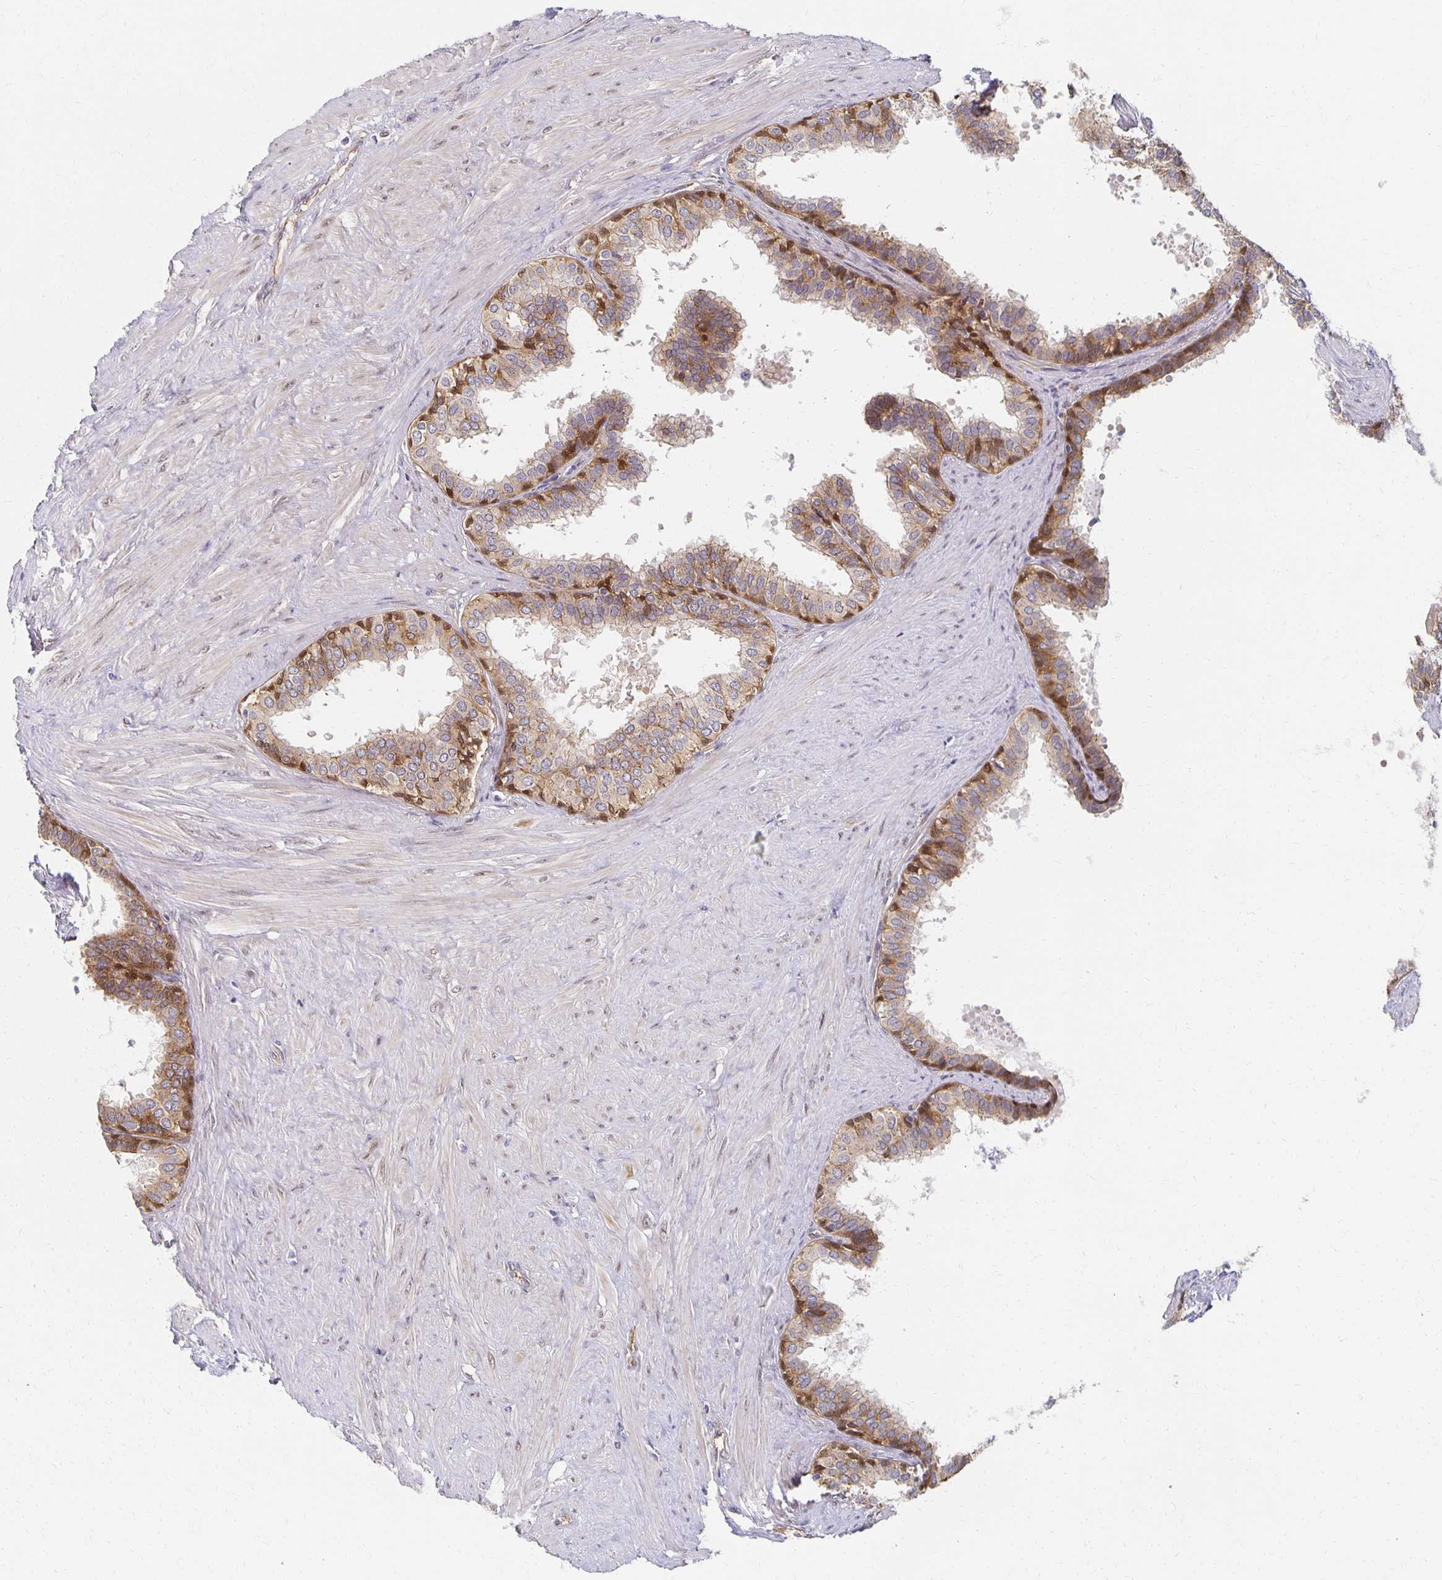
{"staining": {"intensity": "strong", "quantity": "<25%", "location": "cytoplasmic/membranous"}, "tissue": "prostate", "cell_type": "Glandular cells", "image_type": "normal", "snomed": [{"axis": "morphology", "description": "Normal tissue, NOS"}, {"axis": "topography", "description": "Prostate"}, {"axis": "topography", "description": "Peripheral nerve tissue"}], "caption": "Strong cytoplasmic/membranous protein positivity is seen in approximately <25% of glandular cells in prostate. The protein is shown in brown color, while the nuclei are stained blue.", "gene": "SORL1", "patient": {"sex": "male", "age": 55}}